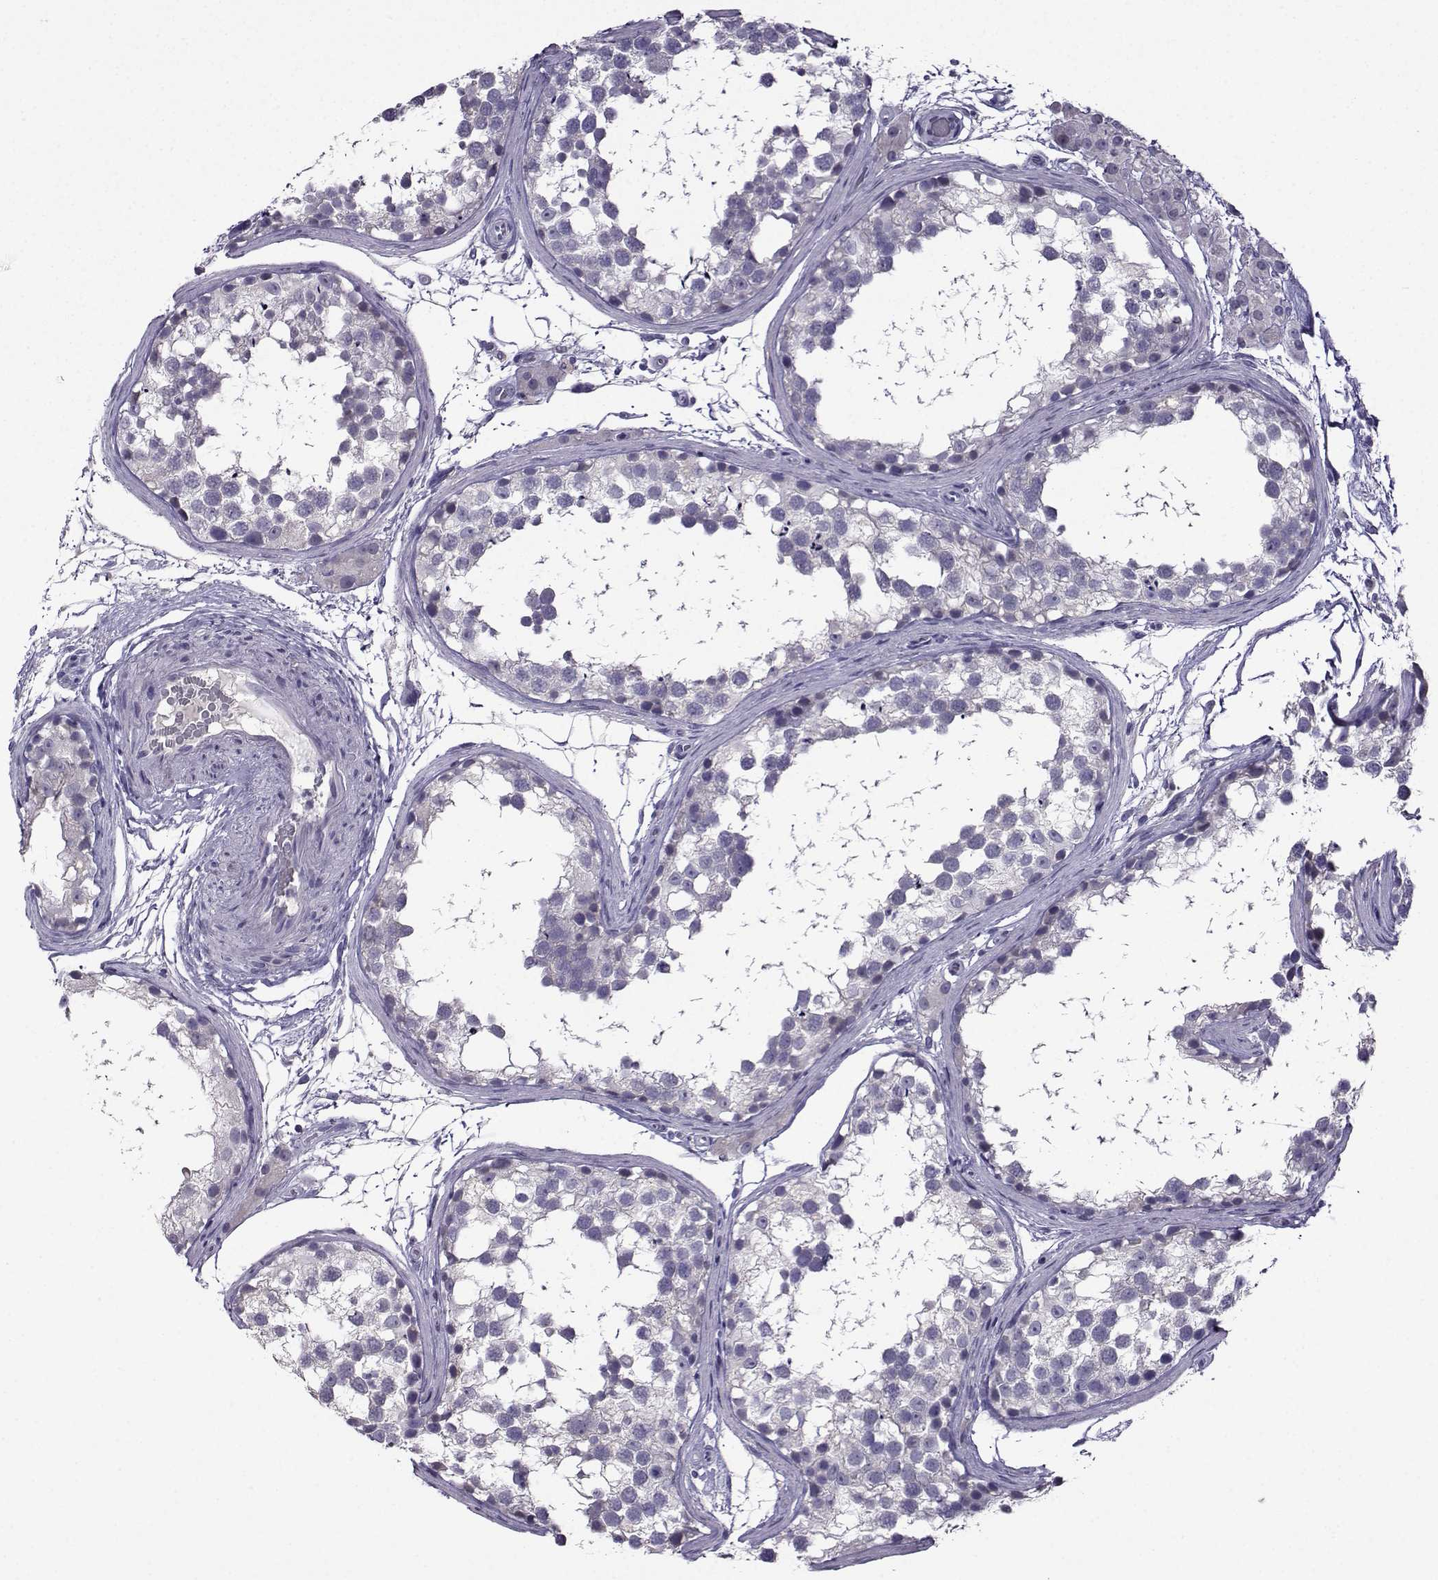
{"staining": {"intensity": "negative", "quantity": "none", "location": "none"}, "tissue": "testis", "cell_type": "Cells in seminiferous ducts", "image_type": "normal", "snomed": [{"axis": "morphology", "description": "Normal tissue, NOS"}, {"axis": "morphology", "description": "Seminoma, NOS"}, {"axis": "topography", "description": "Testis"}], "caption": "This is an immunohistochemistry micrograph of benign testis. There is no expression in cells in seminiferous ducts.", "gene": "CRYBB1", "patient": {"sex": "male", "age": 65}}